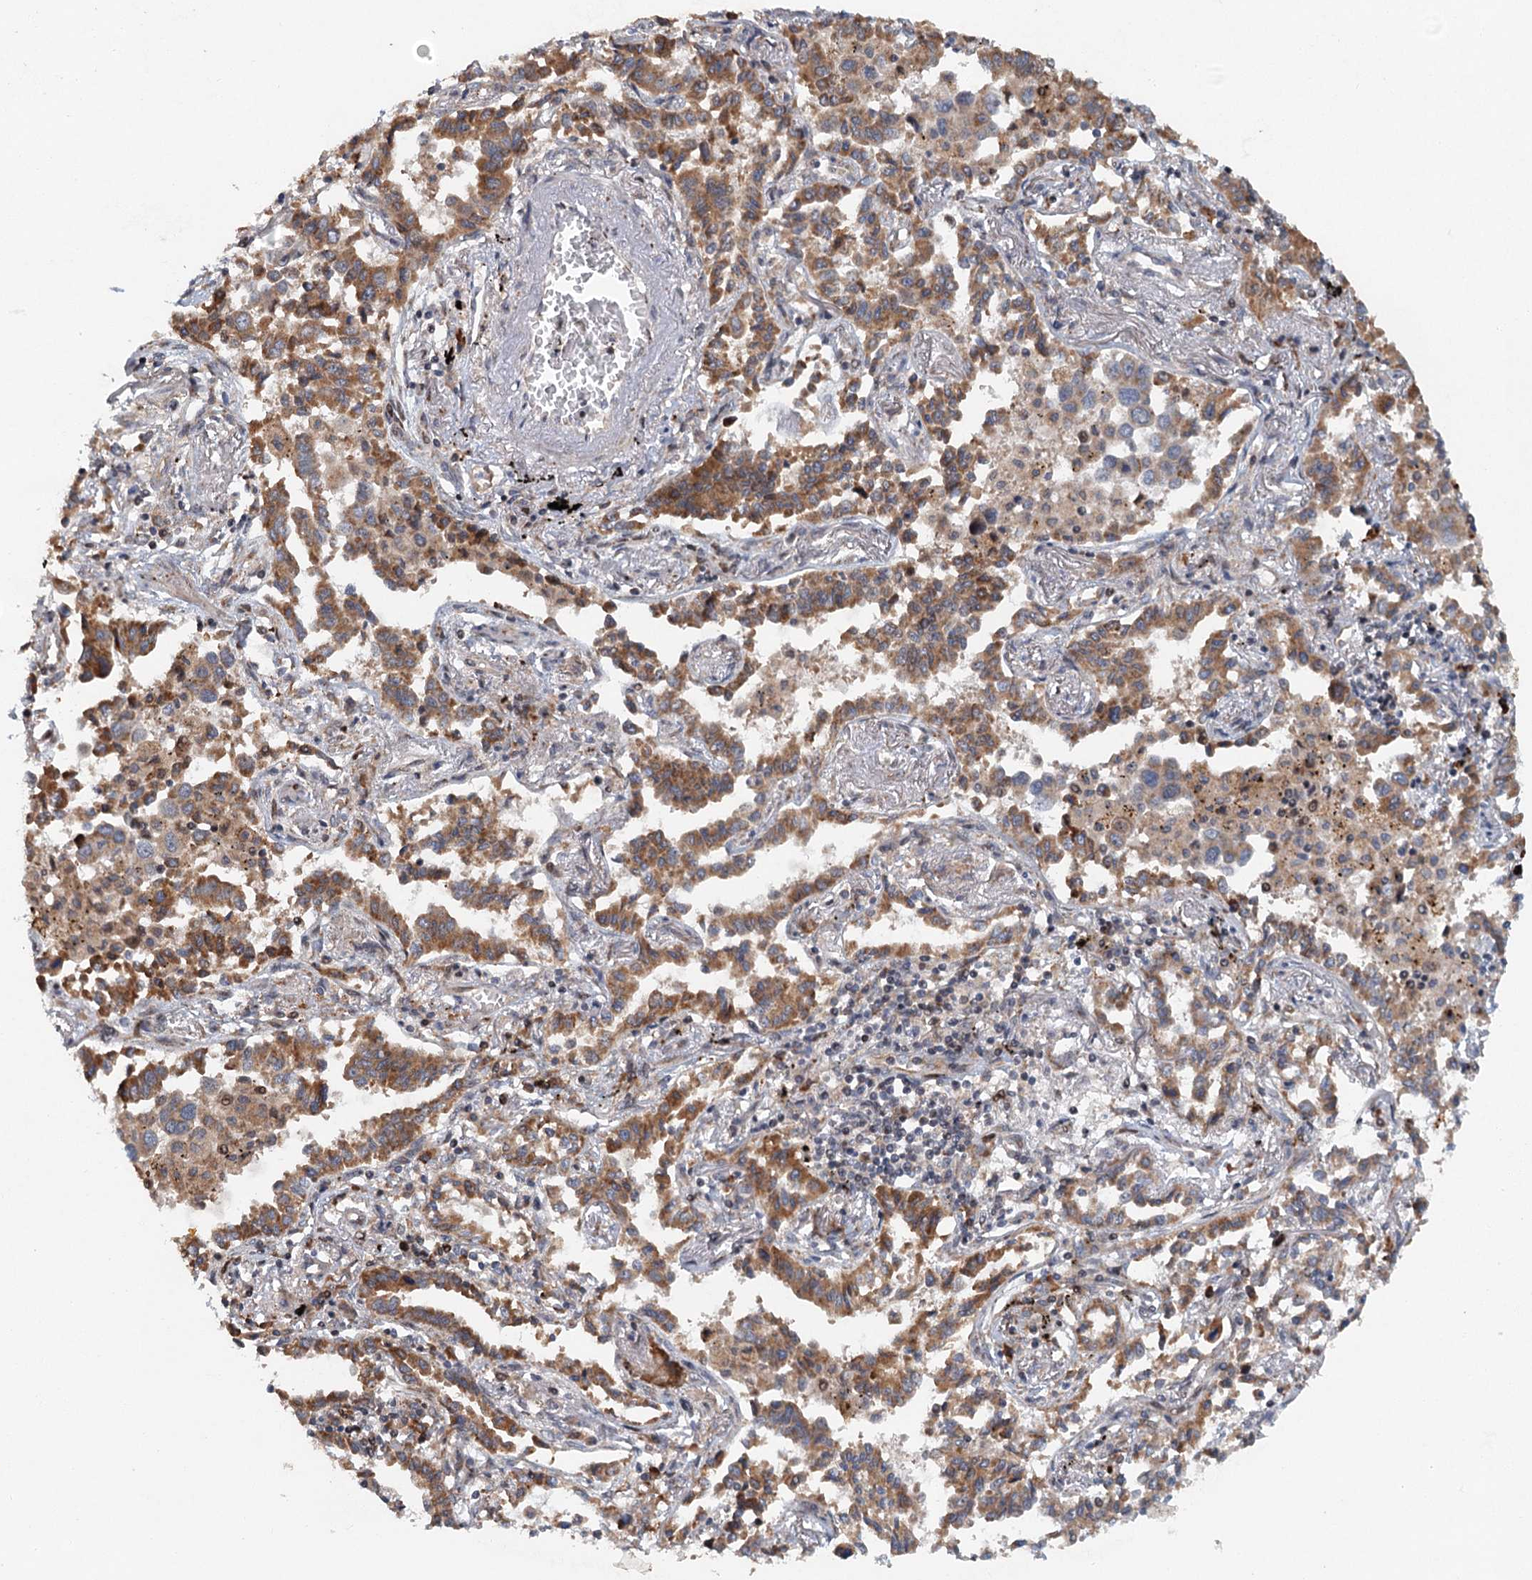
{"staining": {"intensity": "moderate", "quantity": ">75%", "location": "cytoplasmic/membranous"}, "tissue": "lung cancer", "cell_type": "Tumor cells", "image_type": "cancer", "snomed": [{"axis": "morphology", "description": "Adenocarcinoma, NOS"}, {"axis": "topography", "description": "Lung"}], "caption": "High-power microscopy captured an IHC micrograph of lung adenocarcinoma, revealing moderate cytoplasmic/membranous expression in approximately >75% of tumor cells.", "gene": "SRPX2", "patient": {"sex": "male", "age": 67}}